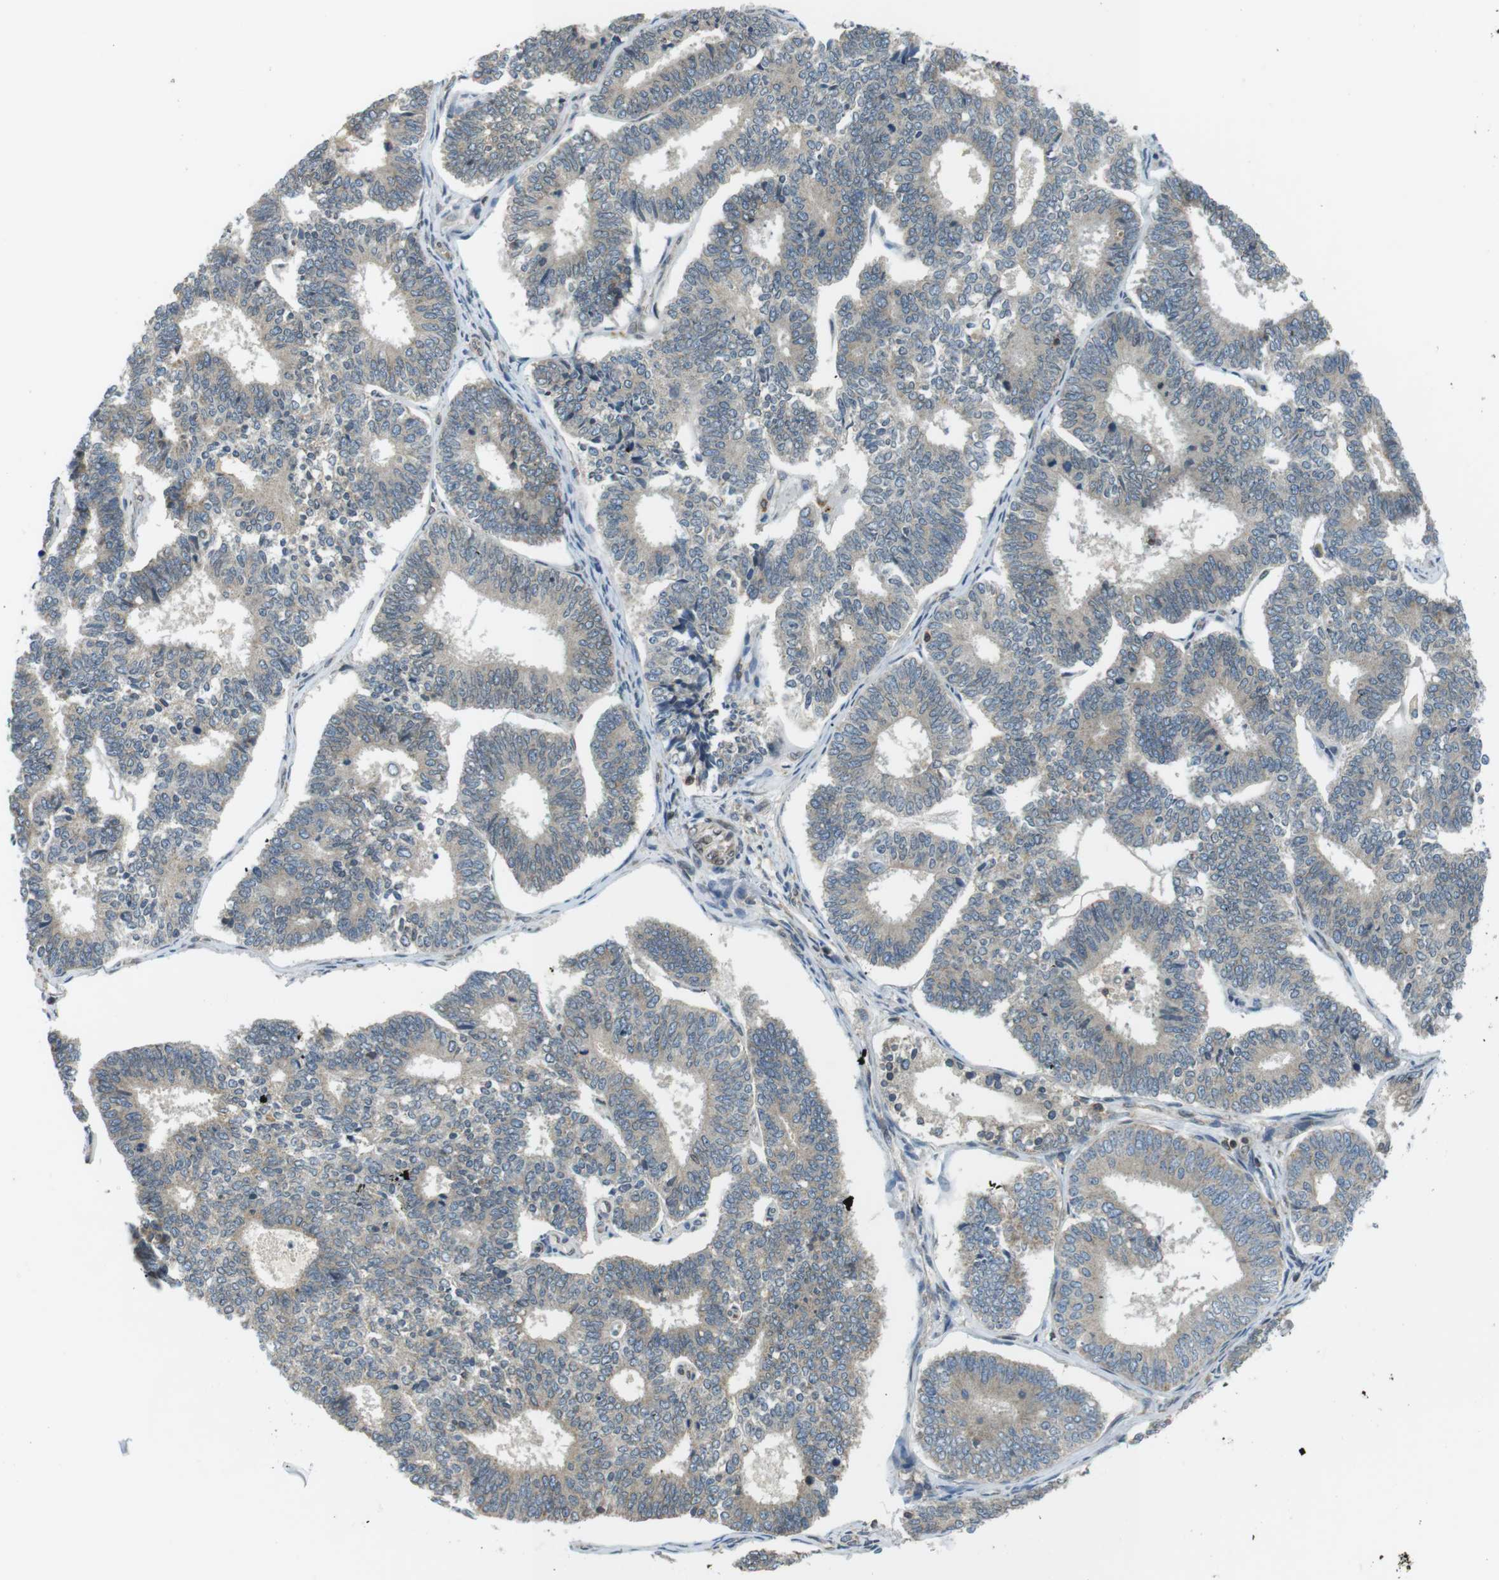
{"staining": {"intensity": "negative", "quantity": "none", "location": "none"}, "tissue": "endometrial cancer", "cell_type": "Tumor cells", "image_type": "cancer", "snomed": [{"axis": "morphology", "description": "Adenocarcinoma, NOS"}, {"axis": "topography", "description": "Endometrium"}], "caption": "This is a micrograph of IHC staining of endometrial cancer (adenocarcinoma), which shows no positivity in tumor cells.", "gene": "TMX4", "patient": {"sex": "female", "age": 70}}